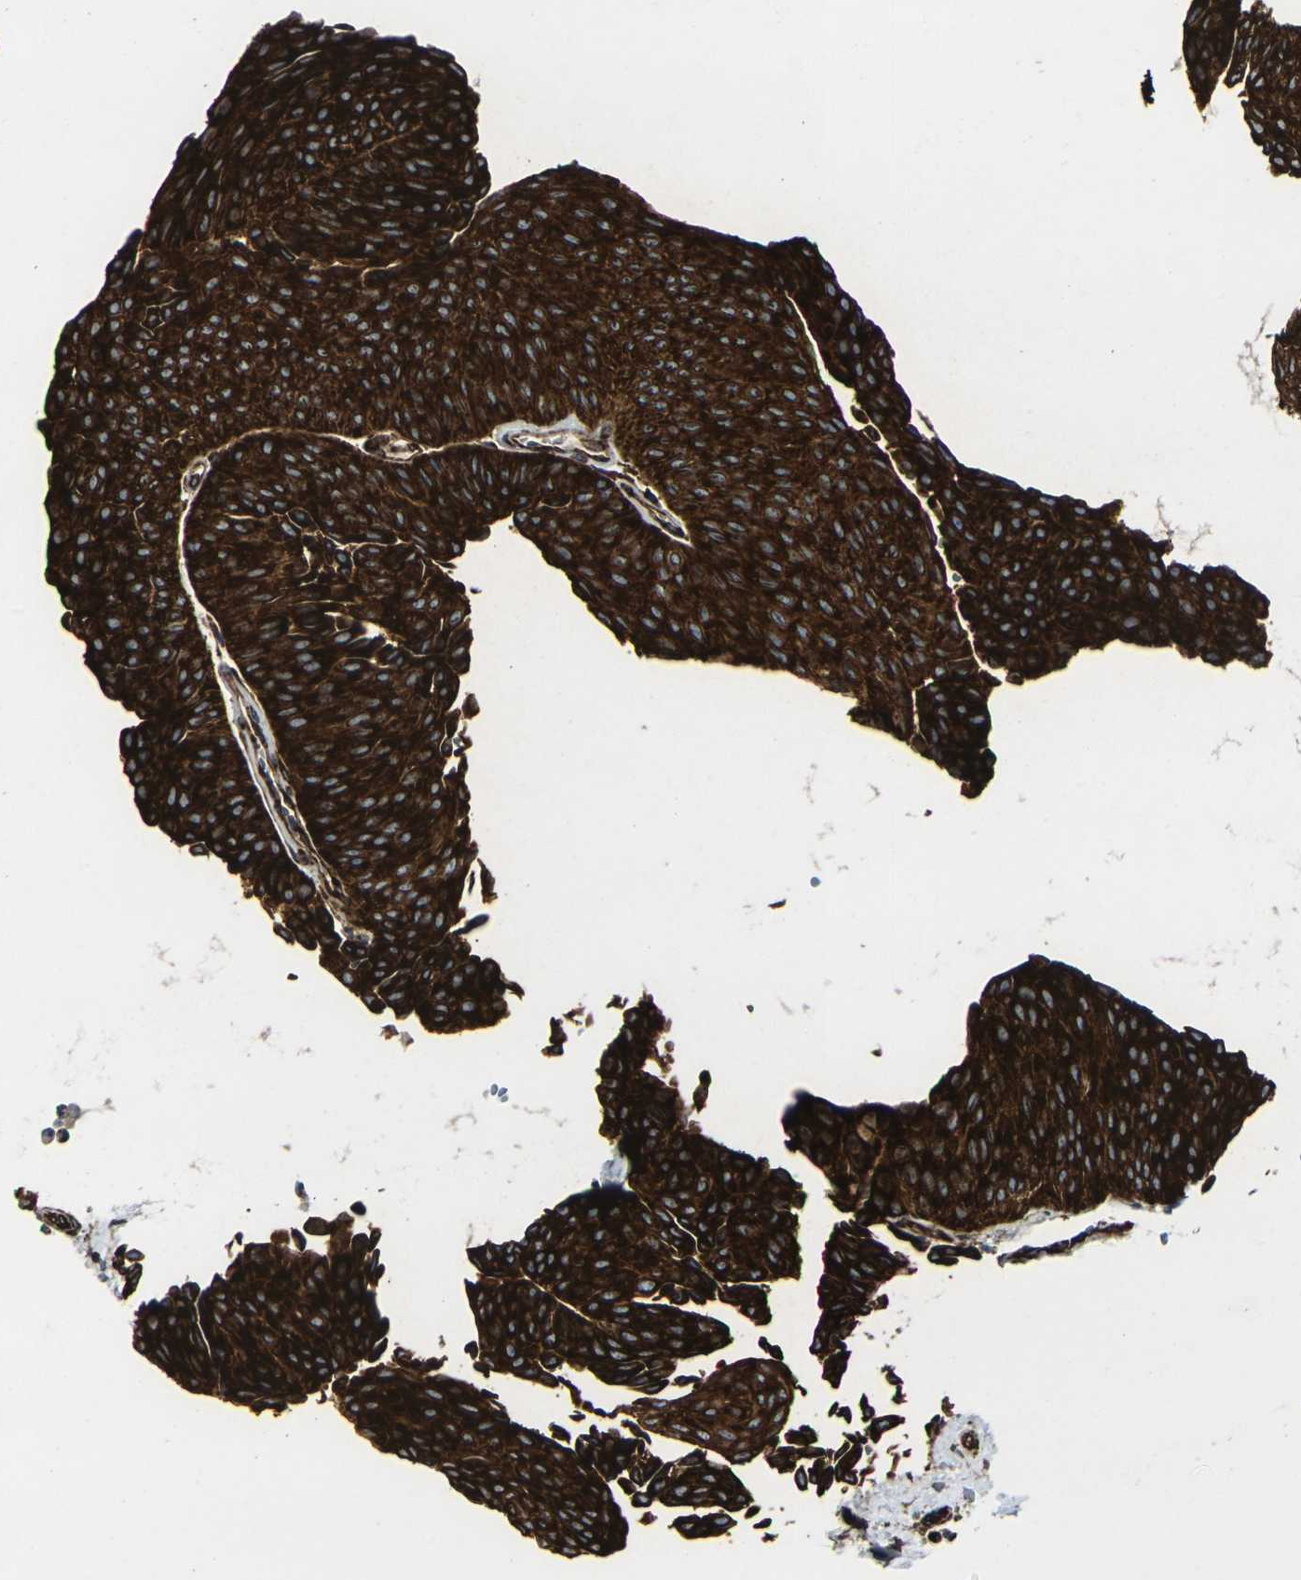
{"staining": {"intensity": "strong", "quantity": ">75%", "location": "cytoplasmic/membranous"}, "tissue": "urothelial cancer", "cell_type": "Tumor cells", "image_type": "cancer", "snomed": [{"axis": "morphology", "description": "Urothelial carcinoma, Low grade"}, {"axis": "topography", "description": "Urinary bladder"}], "caption": "High-power microscopy captured an immunohistochemistry image of urothelial cancer, revealing strong cytoplasmic/membranous positivity in about >75% of tumor cells.", "gene": "MARCHF2", "patient": {"sex": "female", "age": 60}}